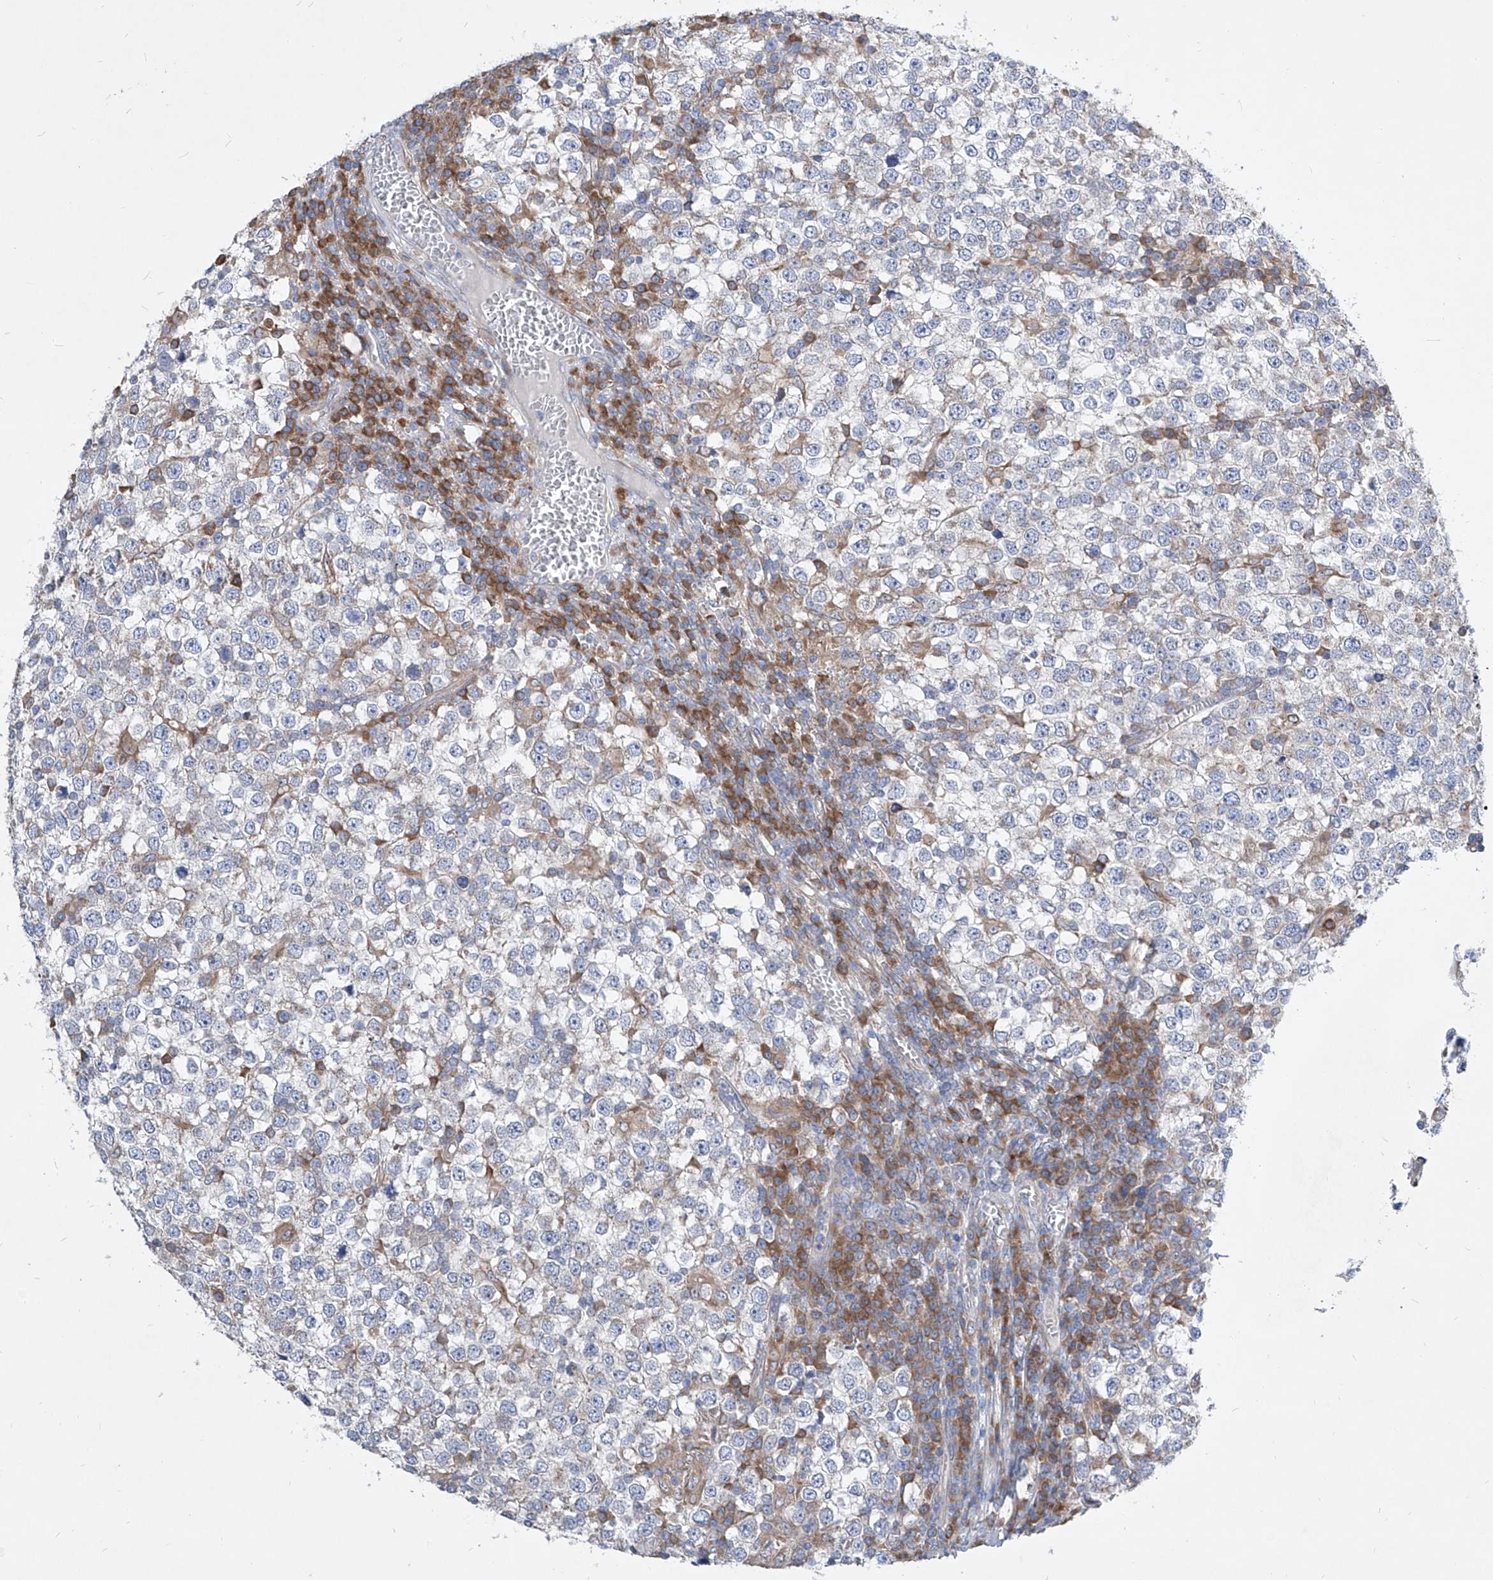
{"staining": {"intensity": "negative", "quantity": "none", "location": "none"}, "tissue": "testis cancer", "cell_type": "Tumor cells", "image_type": "cancer", "snomed": [{"axis": "morphology", "description": "Seminoma, NOS"}, {"axis": "topography", "description": "Testis"}], "caption": "Tumor cells are negative for protein expression in human testis cancer (seminoma). (DAB (3,3'-diaminobenzidine) immunohistochemistry visualized using brightfield microscopy, high magnification).", "gene": "UFL1", "patient": {"sex": "male", "age": 65}}